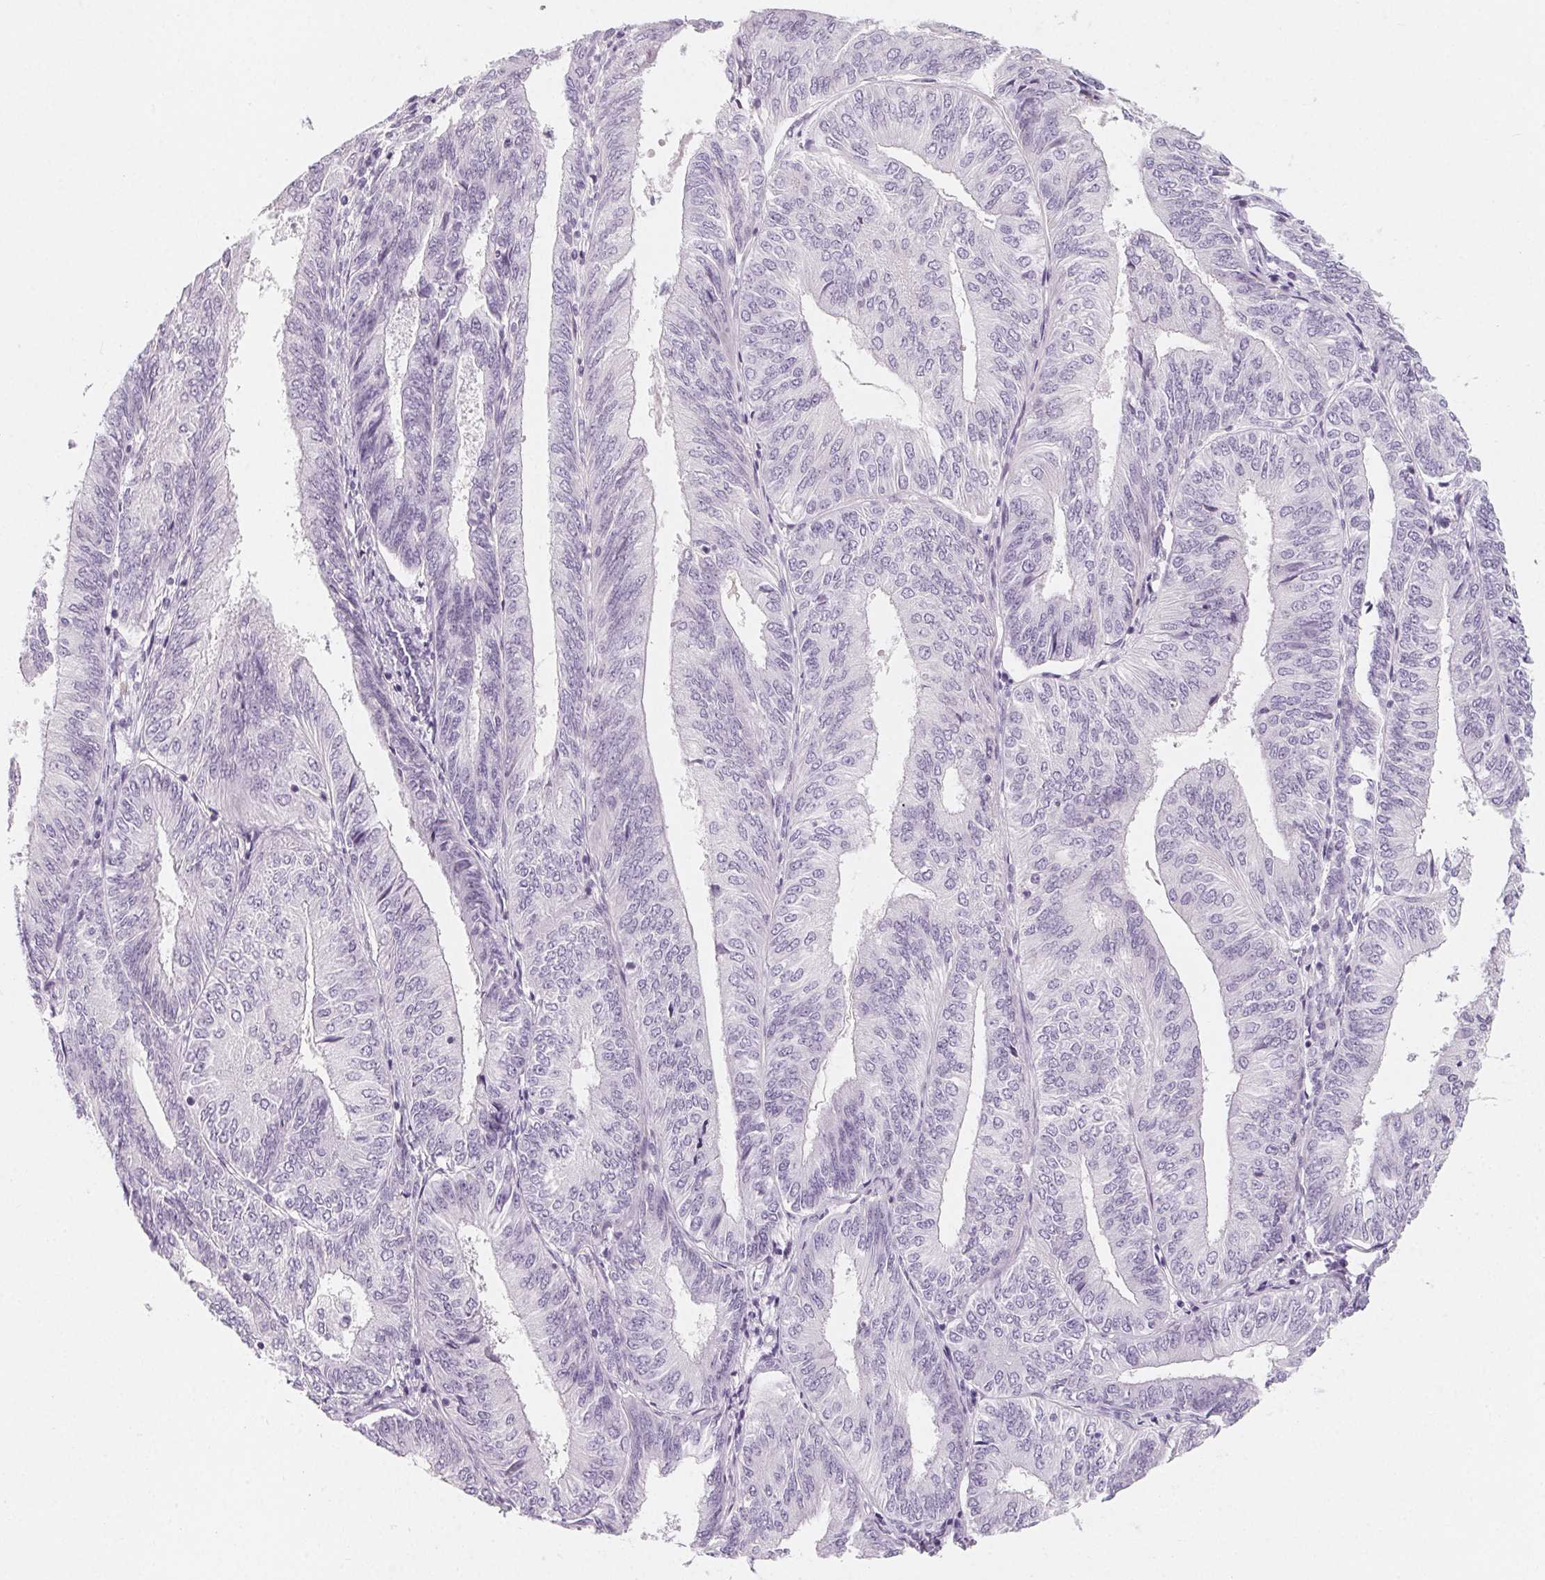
{"staining": {"intensity": "negative", "quantity": "none", "location": "none"}, "tissue": "endometrial cancer", "cell_type": "Tumor cells", "image_type": "cancer", "snomed": [{"axis": "morphology", "description": "Adenocarcinoma, NOS"}, {"axis": "topography", "description": "Endometrium"}], "caption": "The photomicrograph exhibits no significant expression in tumor cells of endometrial adenocarcinoma. The staining was performed using DAB (3,3'-diaminobenzidine) to visualize the protein expression in brown, while the nuclei were stained in blue with hematoxylin (Magnification: 20x).", "gene": "SH3GL2", "patient": {"sex": "female", "age": 58}}